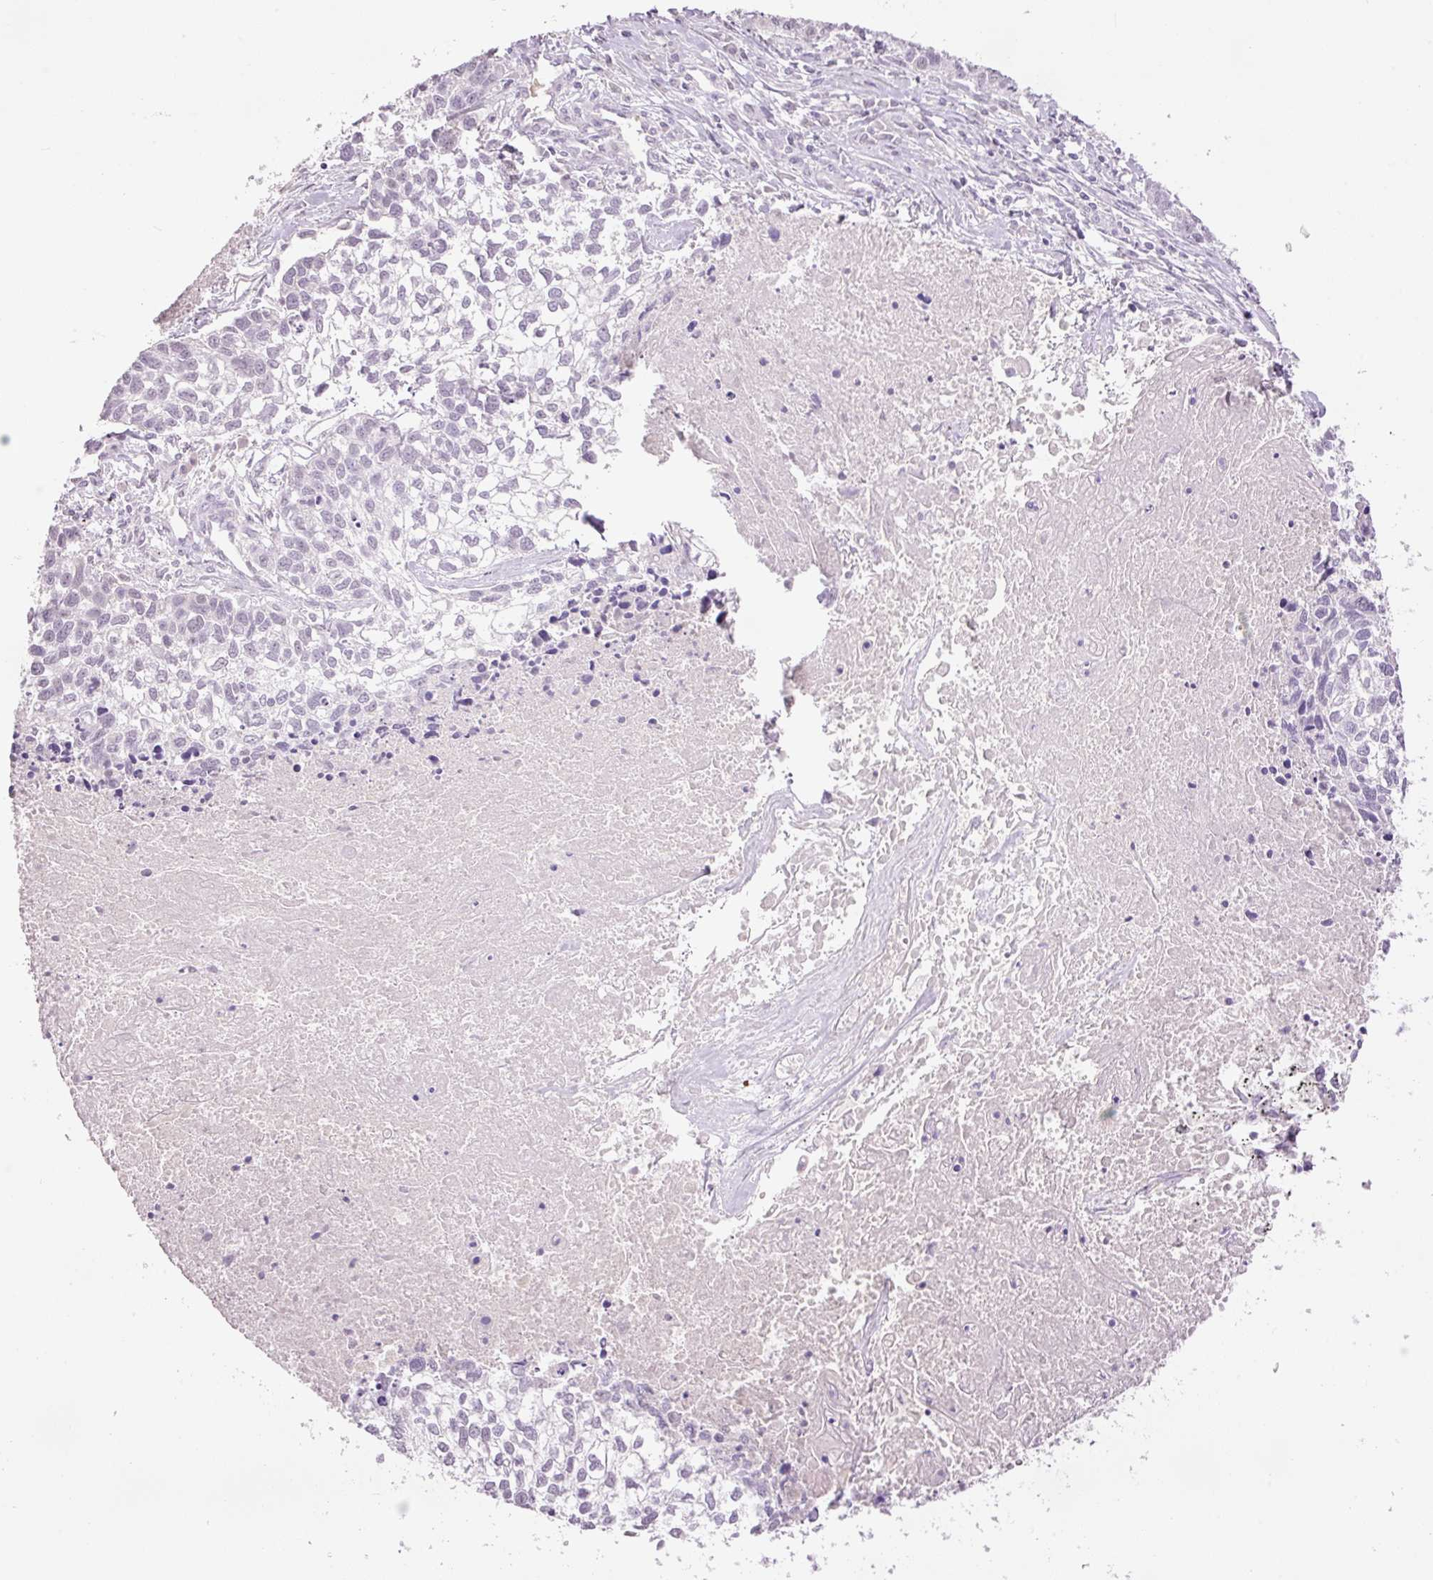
{"staining": {"intensity": "negative", "quantity": "none", "location": "none"}, "tissue": "lung cancer", "cell_type": "Tumor cells", "image_type": "cancer", "snomed": [{"axis": "morphology", "description": "Squamous cell carcinoma, NOS"}, {"axis": "topography", "description": "Lung"}], "caption": "Squamous cell carcinoma (lung) was stained to show a protein in brown. There is no significant staining in tumor cells. (Stains: DAB (3,3'-diaminobenzidine) immunohistochemistry (IHC) with hematoxylin counter stain, Microscopy: brightfield microscopy at high magnification).", "gene": "LY6G6D", "patient": {"sex": "male", "age": 74}}